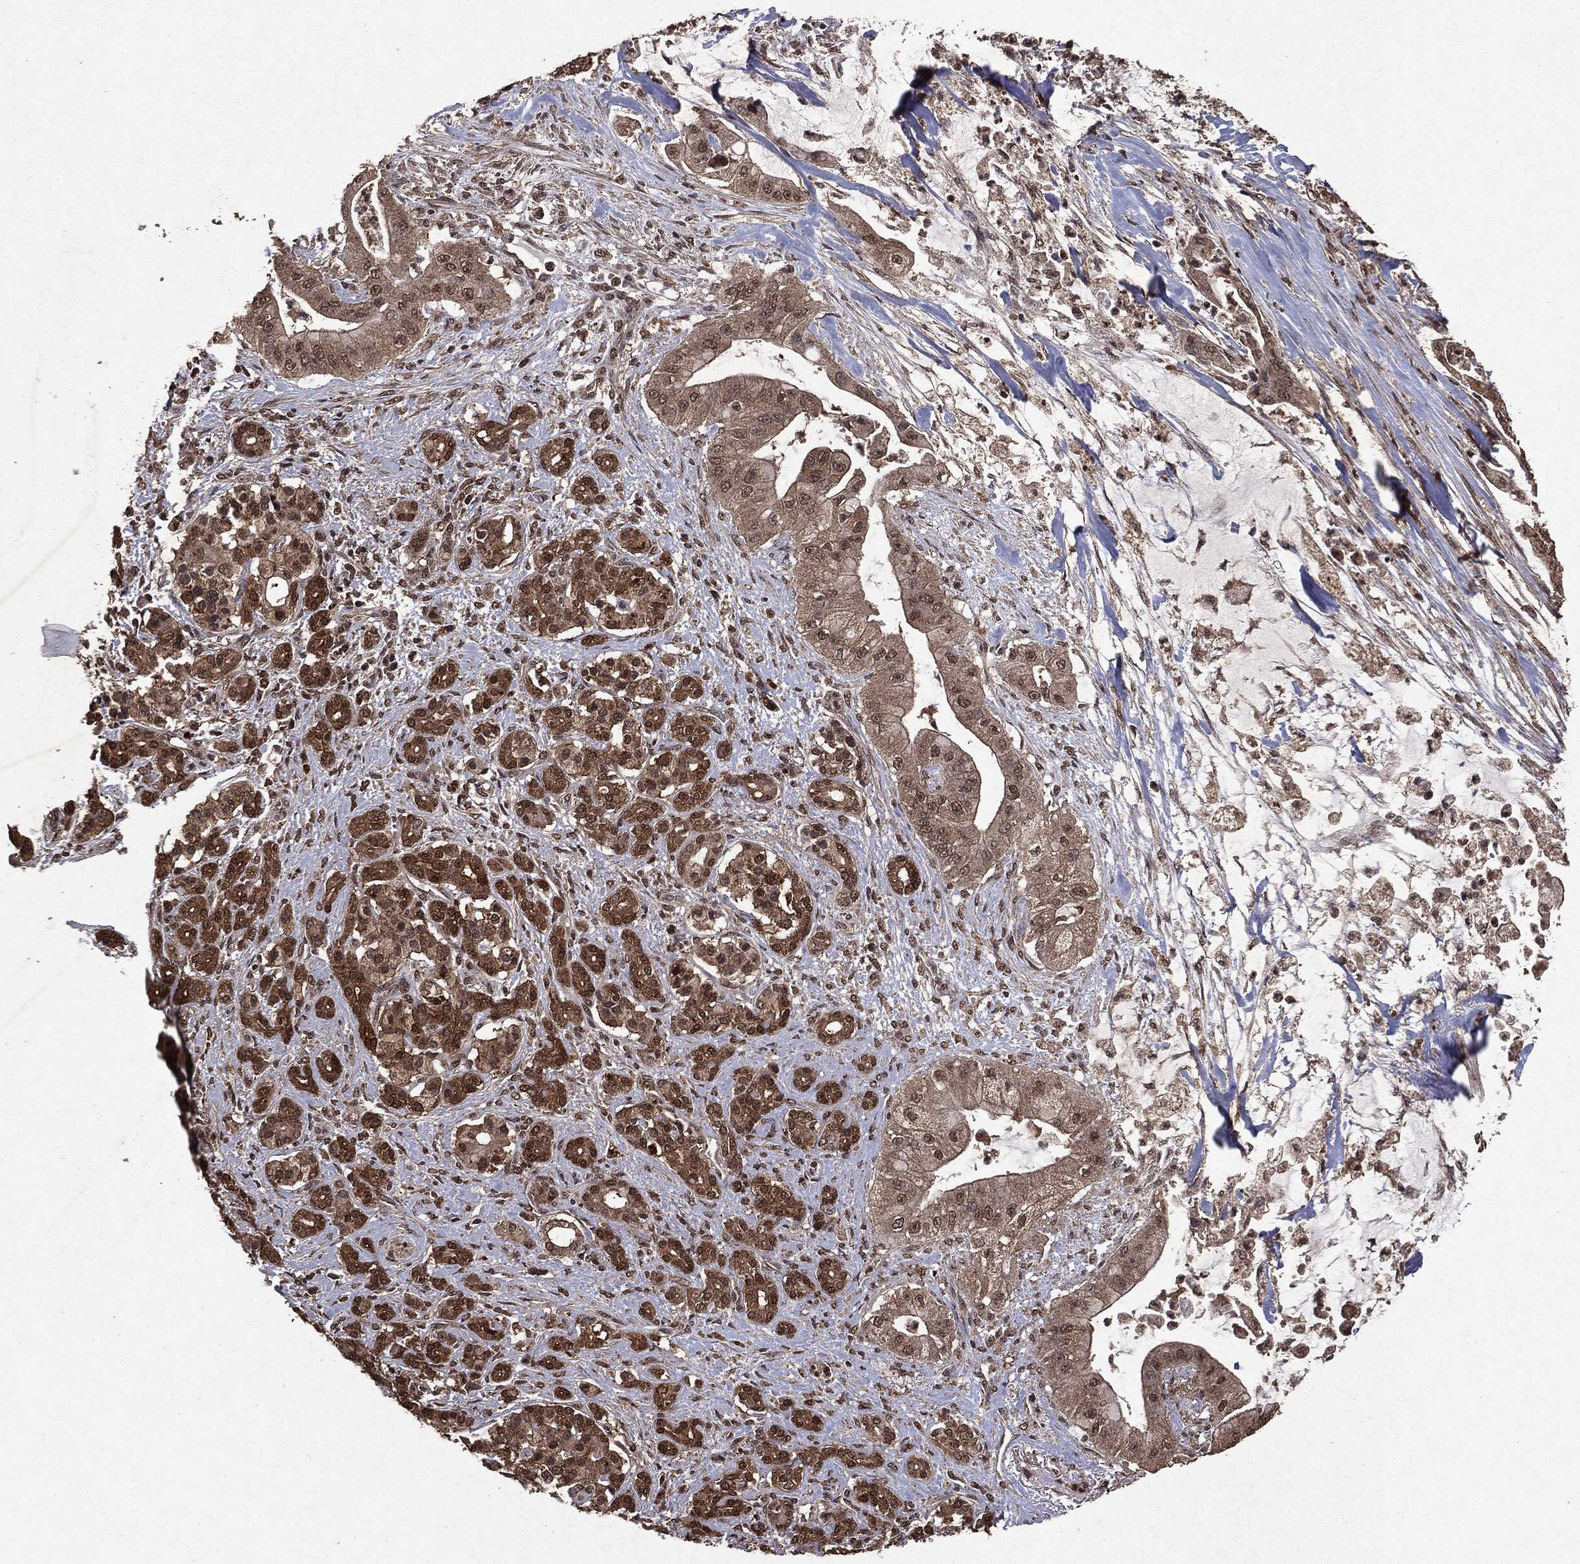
{"staining": {"intensity": "moderate", "quantity": ">75%", "location": "cytoplasmic/membranous,nuclear"}, "tissue": "pancreatic cancer", "cell_type": "Tumor cells", "image_type": "cancer", "snomed": [{"axis": "morphology", "description": "Normal tissue, NOS"}, {"axis": "morphology", "description": "Inflammation, NOS"}, {"axis": "morphology", "description": "Adenocarcinoma, NOS"}, {"axis": "topography", "description": "Pancreas"}], "caption": "DAB (3,3'-diaminobenzidine) immunohistochemical staining of human adenocarcinoma (pancreatic) displays moderate cytoplasmic/membranous and nuclear protein expression in approximately >75% of tumor cells. (IHC, brightfield microscopy, high magnification).", "gene": "PEBP1", "patient": {"sex": "male", "age": 57}}